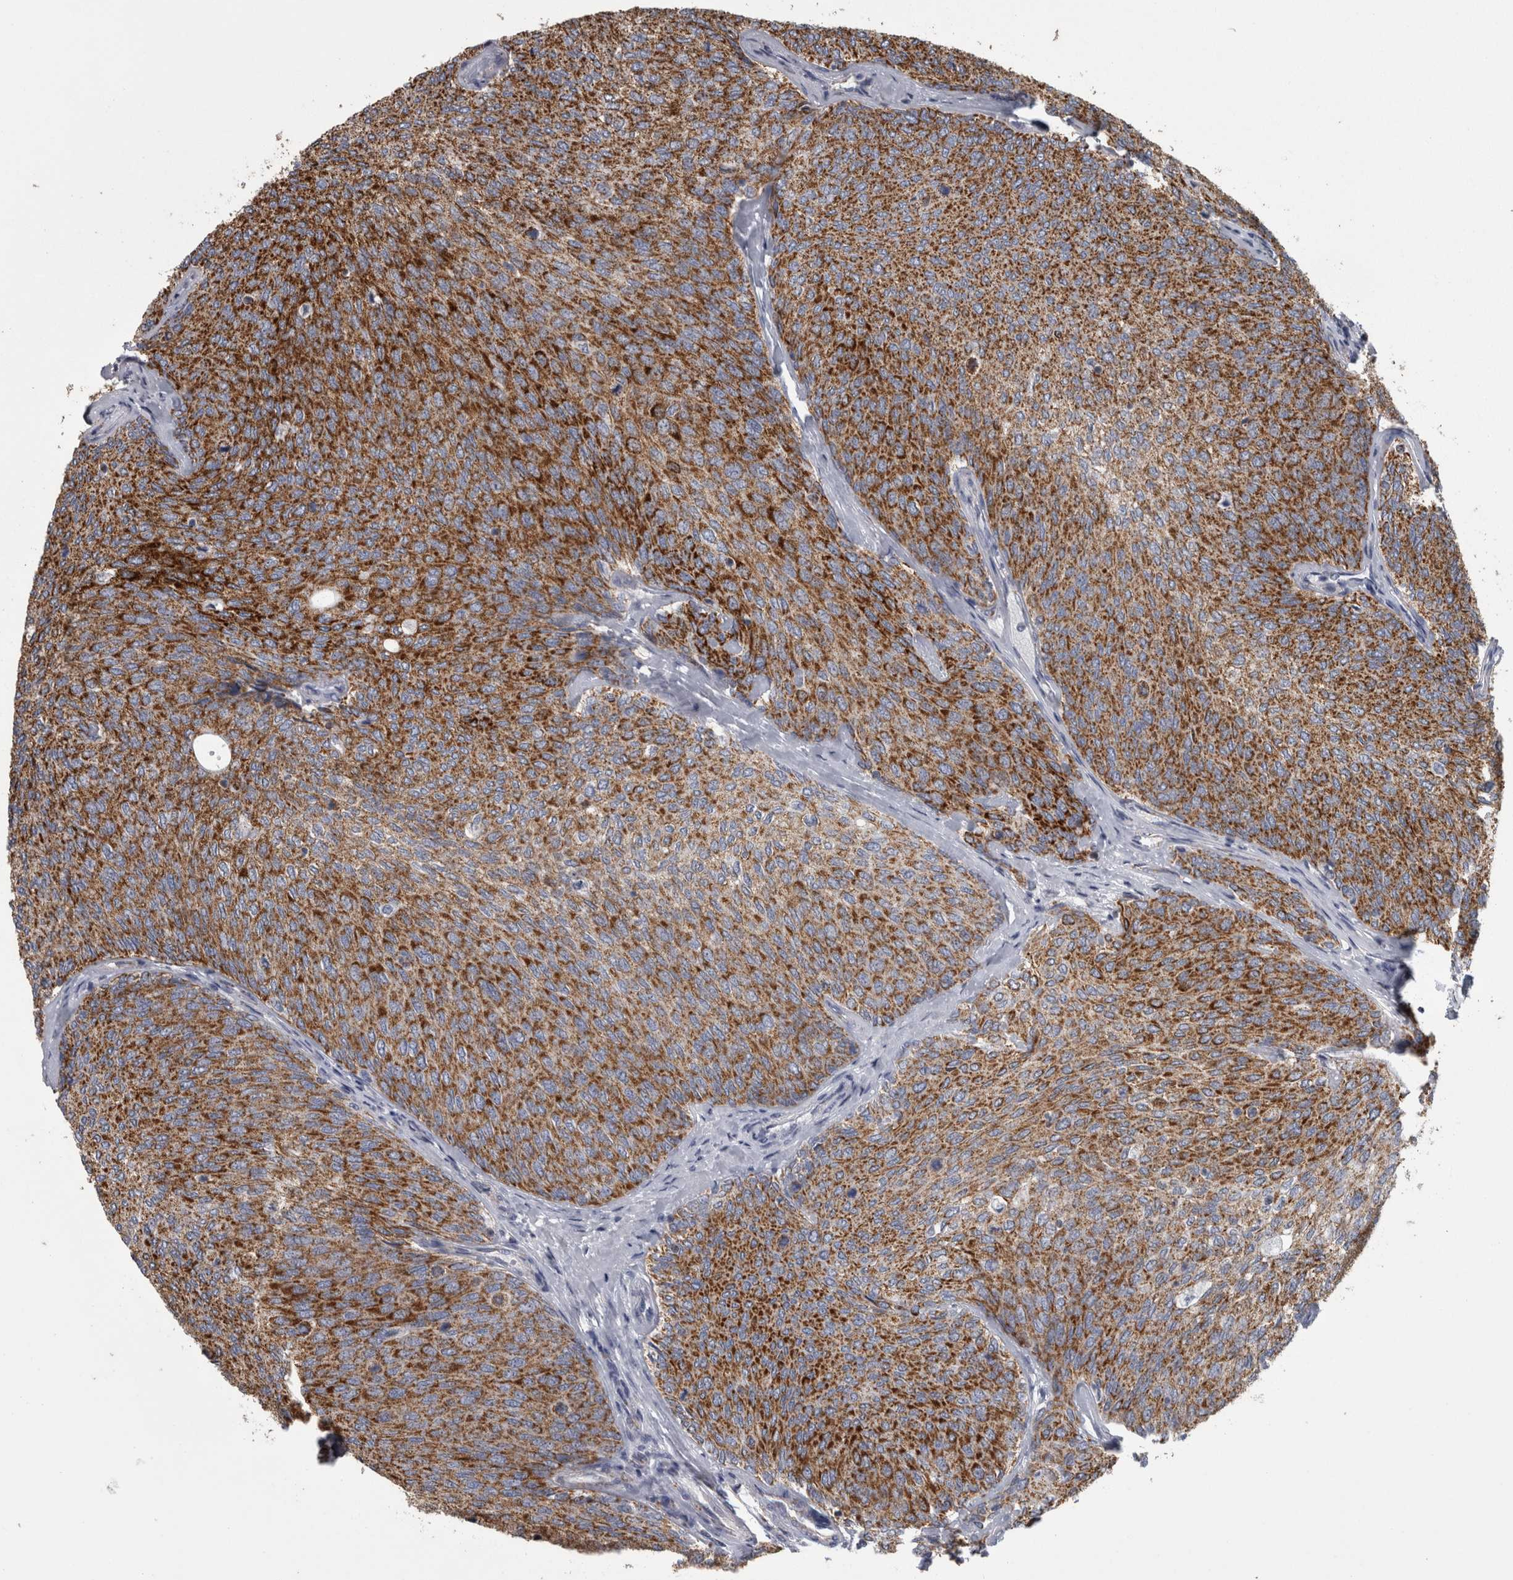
{"staining": {"intensity": "strong", "quantity": ">75%", "location": "cytoplasmic/membranous"}, "tissue": "urothelial cancer", "cell_type": "Tumor cells", "image_type": "cancer", "snomed": [{"axis": "morphology", "description": "Urothelial carcinoma, Low grade"}, {"axis": "topography", "description": "Urinary bladder"}], "caption": "High-magnification brightfield microscopy of urothelial cancer stained with DAB (3,3'-diaminobenzidine) (brown) and counterstained with hematoxylin (blue). tumor cells exhibit strong cytoplasmic/membranous expression is present in about>75% of cells. The staining is performed using DAB brown chromogen to label protein expression. The nuclei are counter-stained blue using hematoxylin.", "gene": "MDH2", "patient": {"sex": "female", "age": 79}}